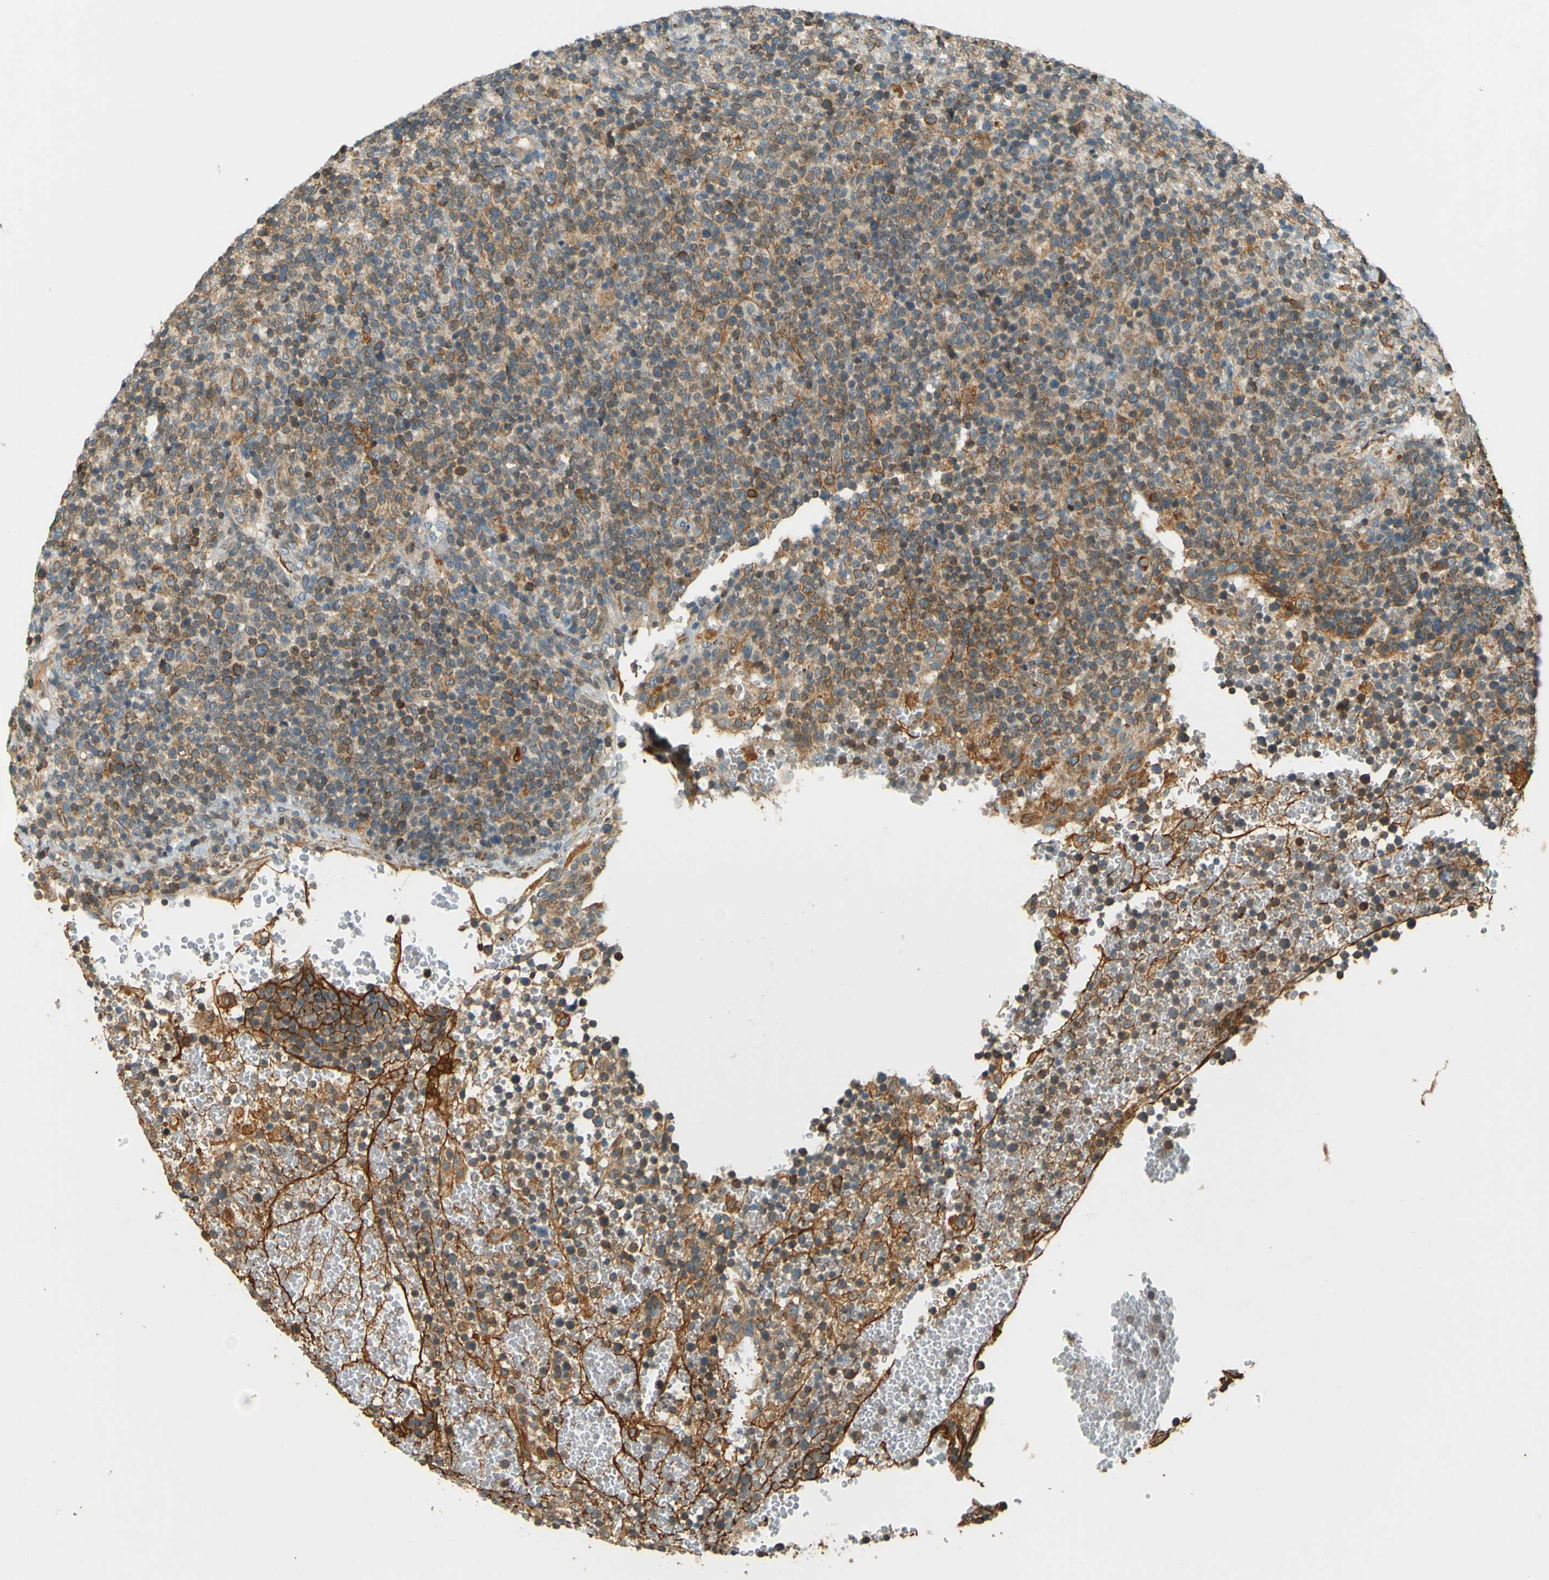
{"staining": {"intensity": "moderate", "quantity": ">75%", "location": "cytoplasmic/membranous"}, "tissue": "lymphoma", "cell_type": "Tumor cells", "image_type": "cancer", "snomed": [{"axis": "morphology", "description": "Malignant lymphoma, non-Hodgkin's type, High grade"}, {"axis": "topography", "description": "Lymph node"}], "caption": "A medium amount of moderate cytoplasmic/membranous staining is present in about >75% of tumor cells in malignant lymphoma, non-Hodgkin's type (high-grade) tissue.", "gene": "LPCAT1", "patient": {"sex": "male", "age": 61}}